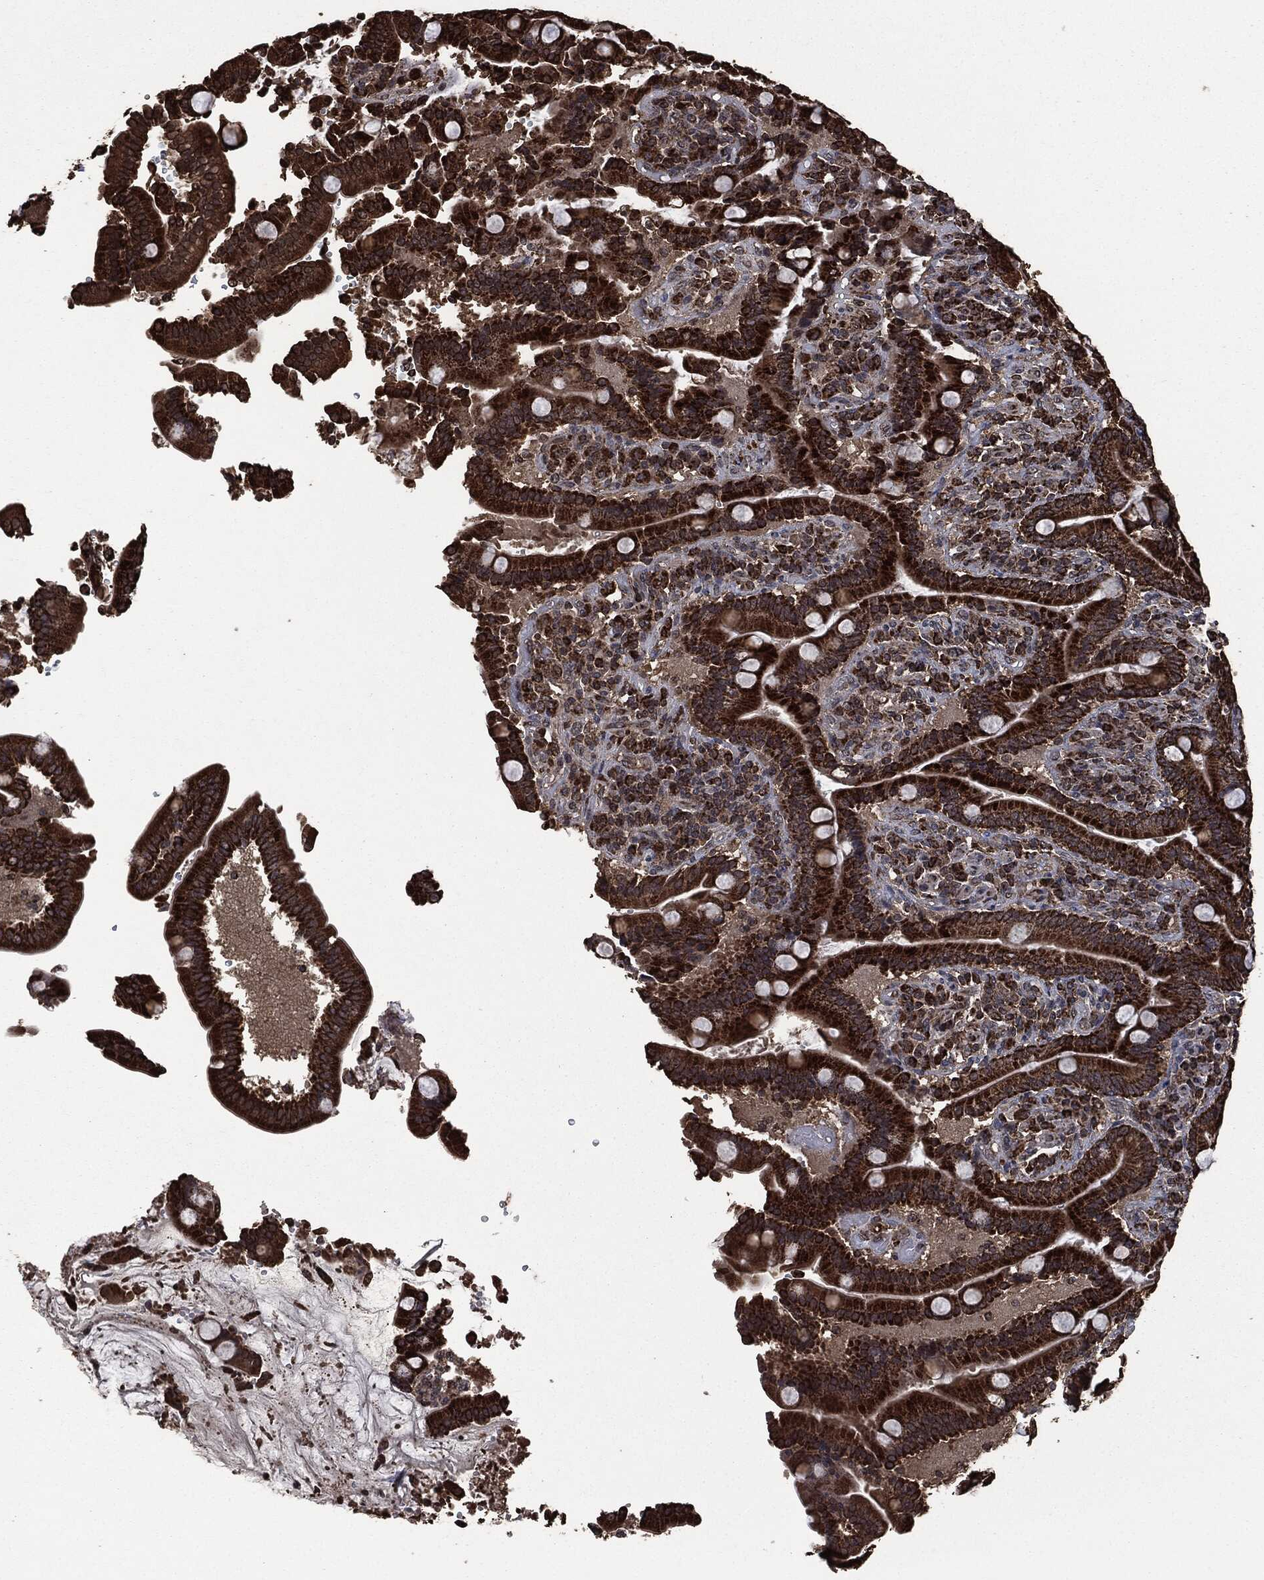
{"staining": {"intensity": "strong", "quantity": ">75%", "location": "cytoplasmic/membranous"}, "tissue": "duodenum", "cell_type": "Glandular cells", "image_type": "normal", "snomed": [{"axis": "morphology", "description": "Normal tissue, NOS"}, {"axis": "topography", "description": "Duodenum"}], "caption": "Immunohistochemical staining of benign human duodenum exhibits strong cytoplasmic/membranous protein expression in about >75% of glandular cells.", "gene": "LIG3", "patient": {"sex": "female", "age": 62}}